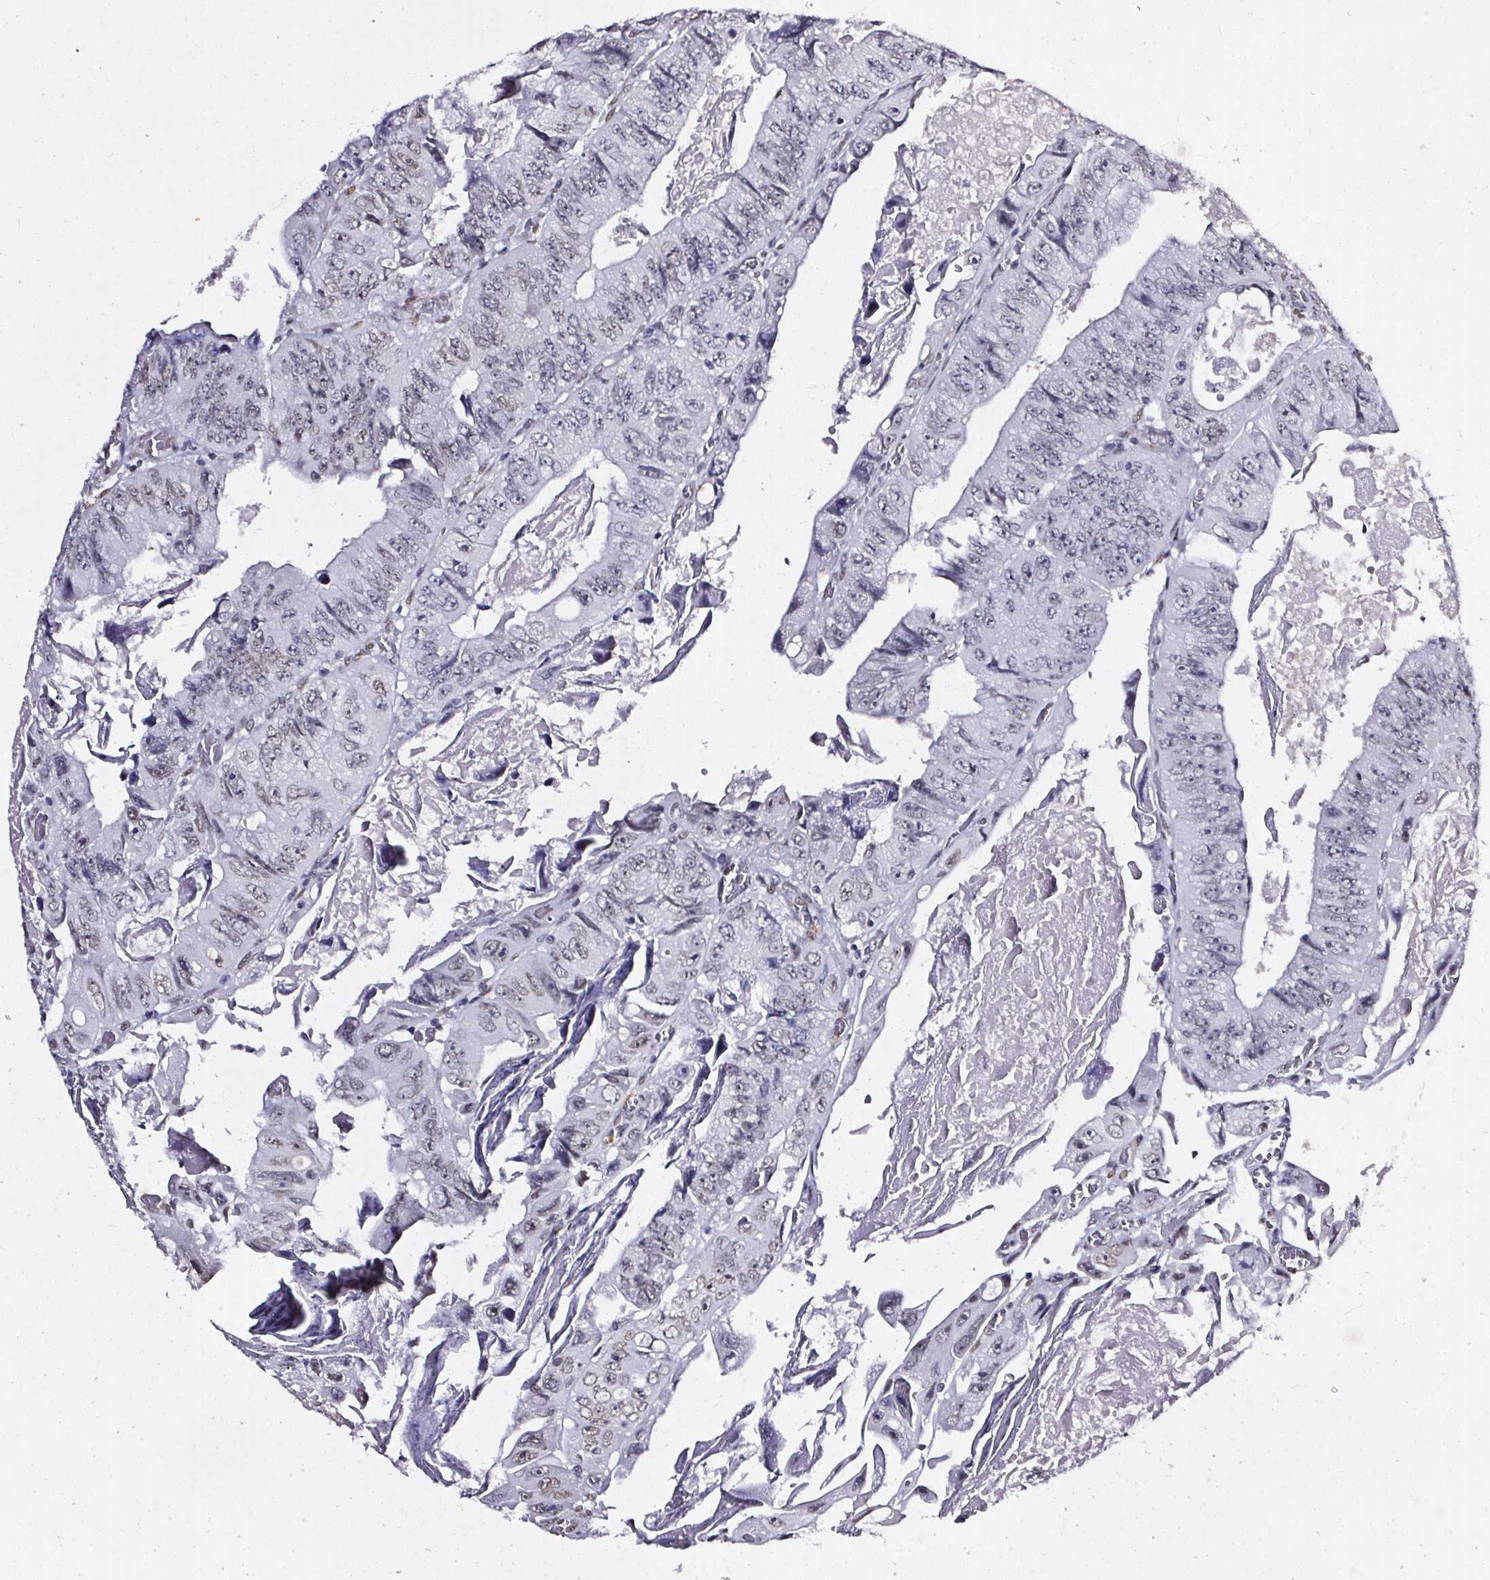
{"staining": {"intensity": "weak", "quantity": "<25%", "location": "nuclear"}, "tissue": "colorectal cancer", "cell_type": "Tumor cells", "image_type": "cancer", "snomed": [{"axis": "morphology", "description": "Adenocarcinoma, NOS"}, {"axis": "topography", "description": "Colon"}], "caption": "This is an immunohistochemistry (IHC) image of colorectal cancer. There is no positivity in tumor cells.", "gene": "GP6", "patient": {"sex": "female", "age": 84}}